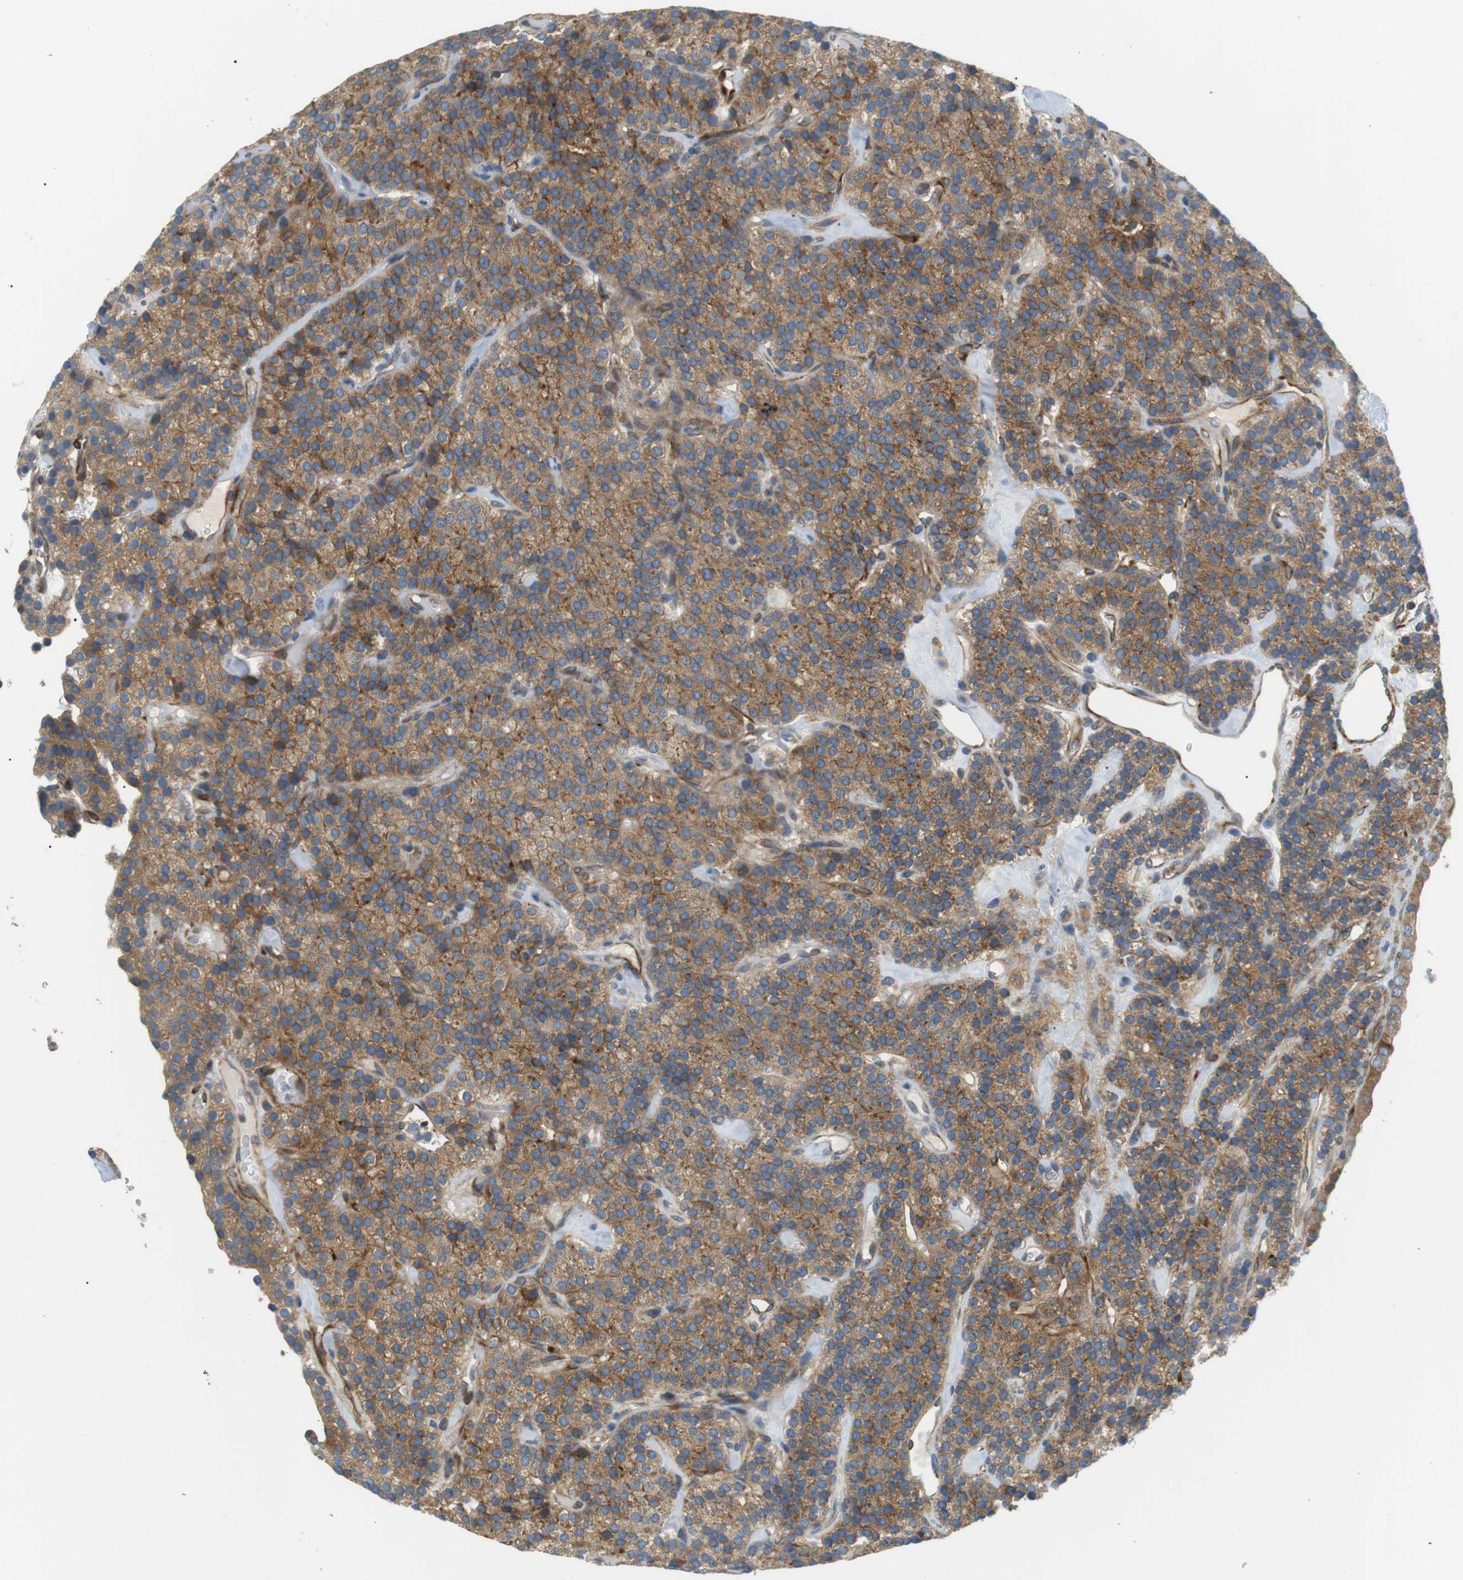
{"staining": {"intensity": "moderate", "quantity": ">75%", "location": "cytoplasmic/membranous"}, "tissue": "parathyroid gland", "cell_type": "Glandular cells", "image_type": "normal", "snomed": [{"axis": "morphology", "description": "Normal tissue, NOS"}, {"axis": "morphology", "description": "Adenoma, NOS"}, {"axis": "topography", "description": "Parathyroid gland"}], "caption": "This micrograph exhibits normal parathyroid gland stained with IHC to label a protein in brown. The cytoplasmic/membranous of glandular cells show moderate positivity for the protein. Nuclei are counter-stained blue.", "gene": "TMEM200A", "patient": {"sex": "female", "age": 86}}